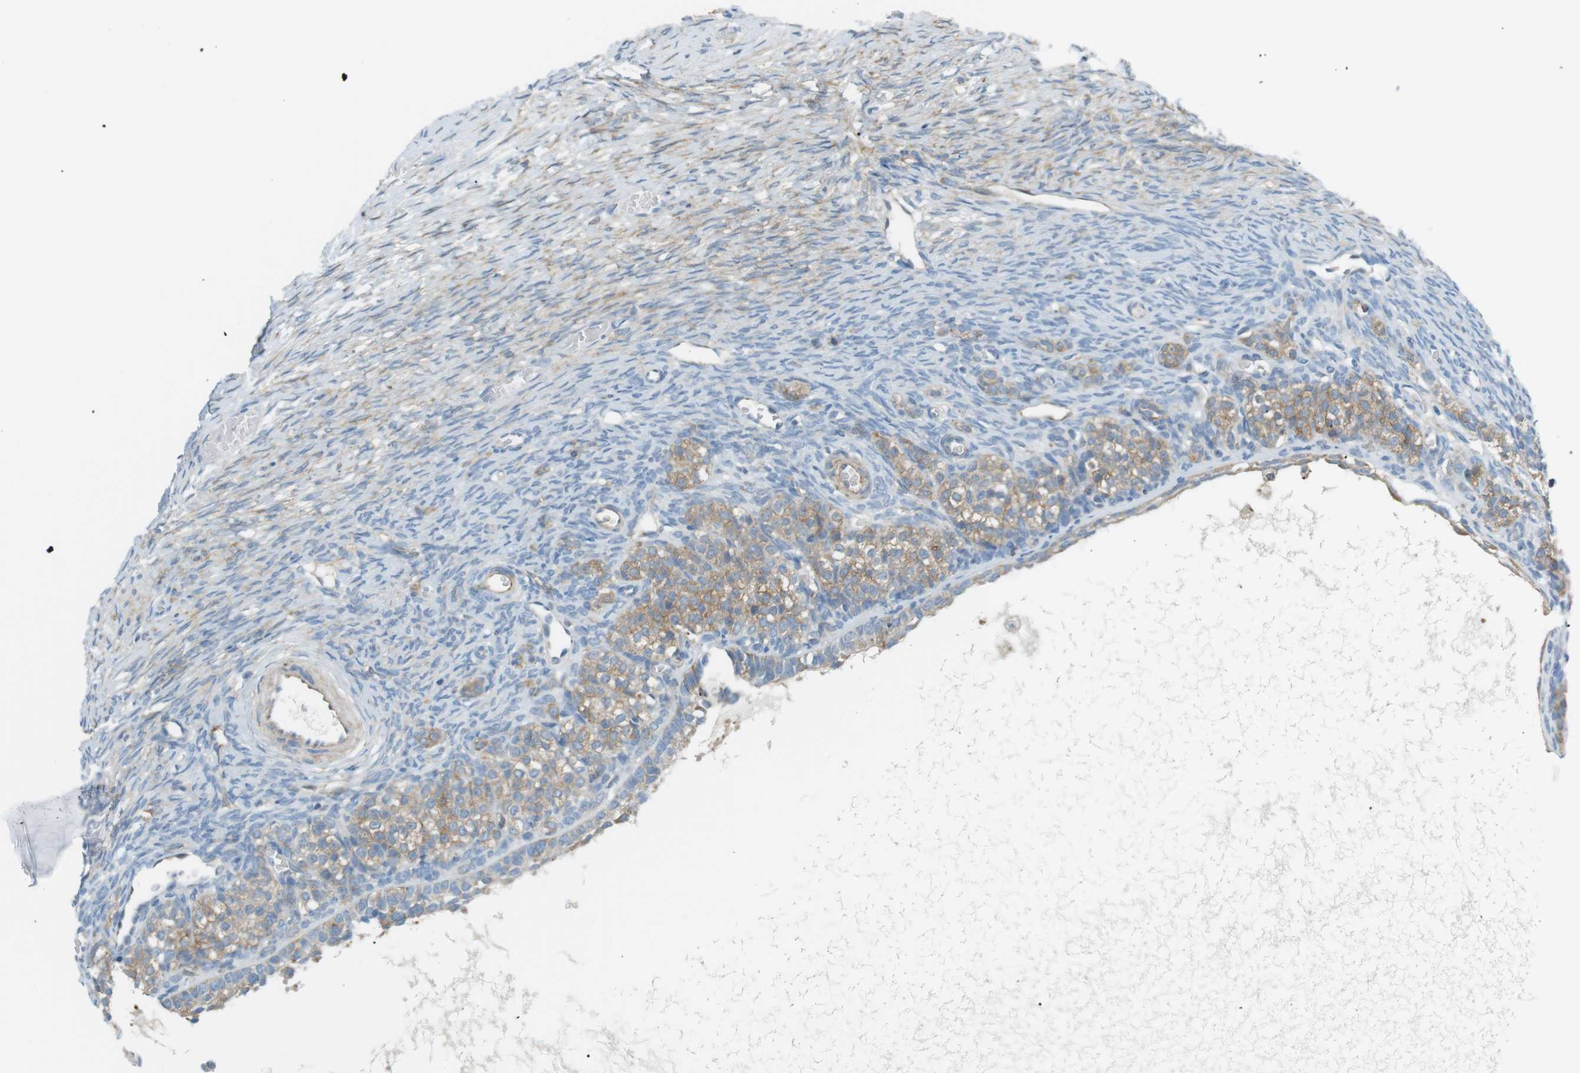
{"staining": {"intensity": "weak", "quantity": "25%-75%", "location": "cytoplasmic/membranous"}, "tissue": "ovary", "cell_type": "Ovarian stroma cells", "image_type": "normal", "snomed": [{"axis": "morphology", "description": "Normal tissue, NOS"}, {"axis": "topography", "description": "Ovary"}], "caption": "Ovary stained with a brown dye exhibits weak cytoplasmic/membranous positive positivity in about 25%-75% of ovarian stroma cells.", "gene": "PEPD", "patient": {"sex": "female", "age": 27}}